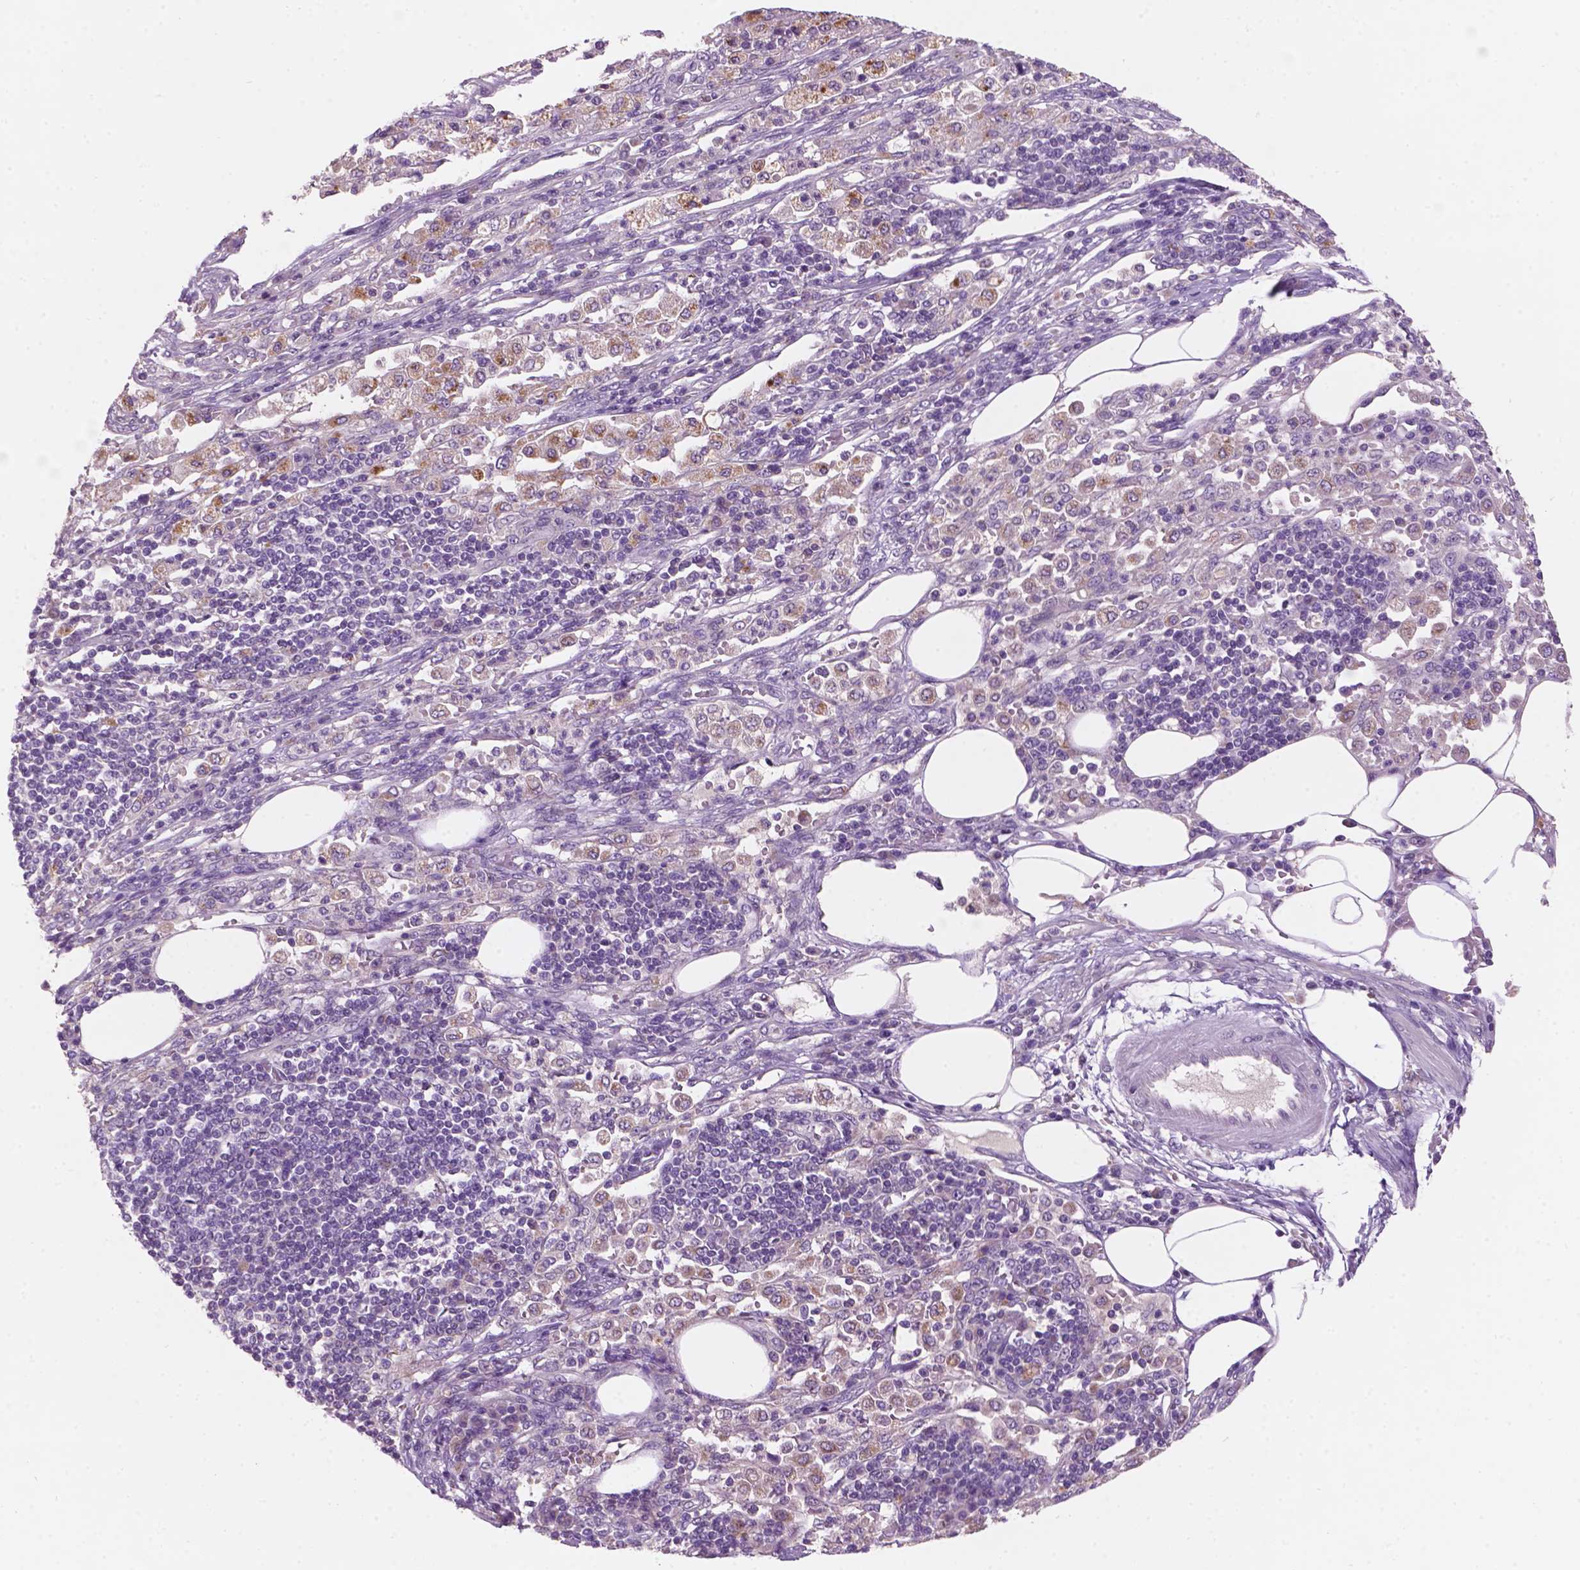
{"staining": {"intensity": "moderate", "quantity": "<25%", "location": "cytoplasmic/membranous"}, "tissue": "pancreatic cancer", "cell_type": "Tumor cells", "image_type": "cancer", "snomed": [{"axis": "morphology", "description": "Adenocarcinoma, NOS"}, {"axis": "topography", "description": "Pancreas"}], "caption": "Moderate cytoplasmic/membranous staining for a protein is seen in about <25% of tumor cells of pancreatic cancer (adenocarcinoma) using immunohistochemistry.", "gene": "GXYLT2", "patient": {"sex": "female", "age": 61}}